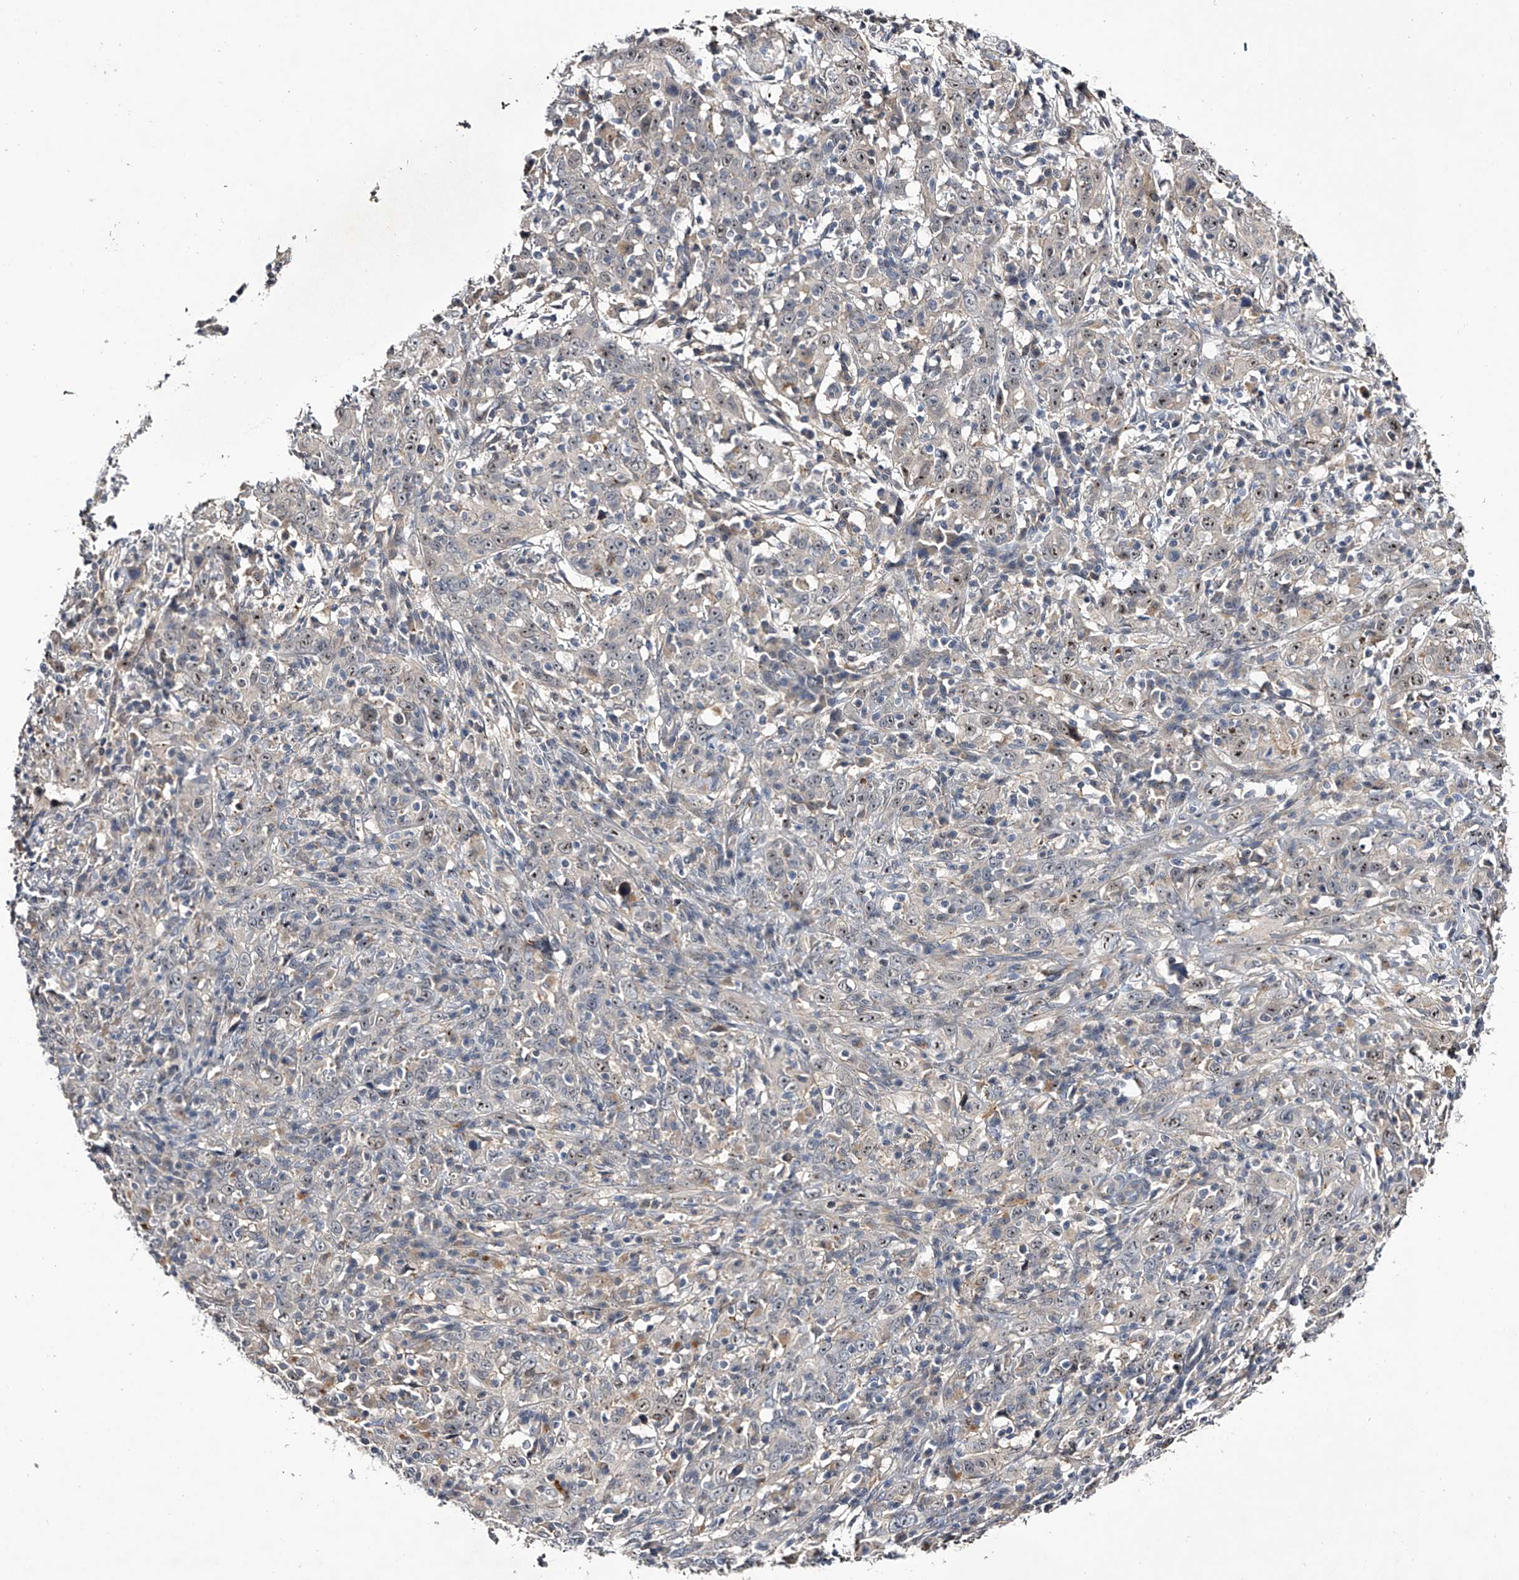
{"staining": {"intensity": "moderate", "quantity": "<25%", "location": "nuclear"}, "tissue": "cervical cancer", "cell_type": "Tumor cells", "image_type": "cancer", "snomed": [{"axis": "morphology", "description": "Squamous cell carcinoma, NOS"}, {"axis": "topography", "description": "Cervix"}], "caption": "IHC photomicrograph of cervical cancer (squamous cell carcinoma) stained for a protein (brown), which demonstrates low levels of moderate nuclear expression in about <25% of tumor cells.", "gene": "MDN1", "patient": {"sex": "female", "age": 46}}